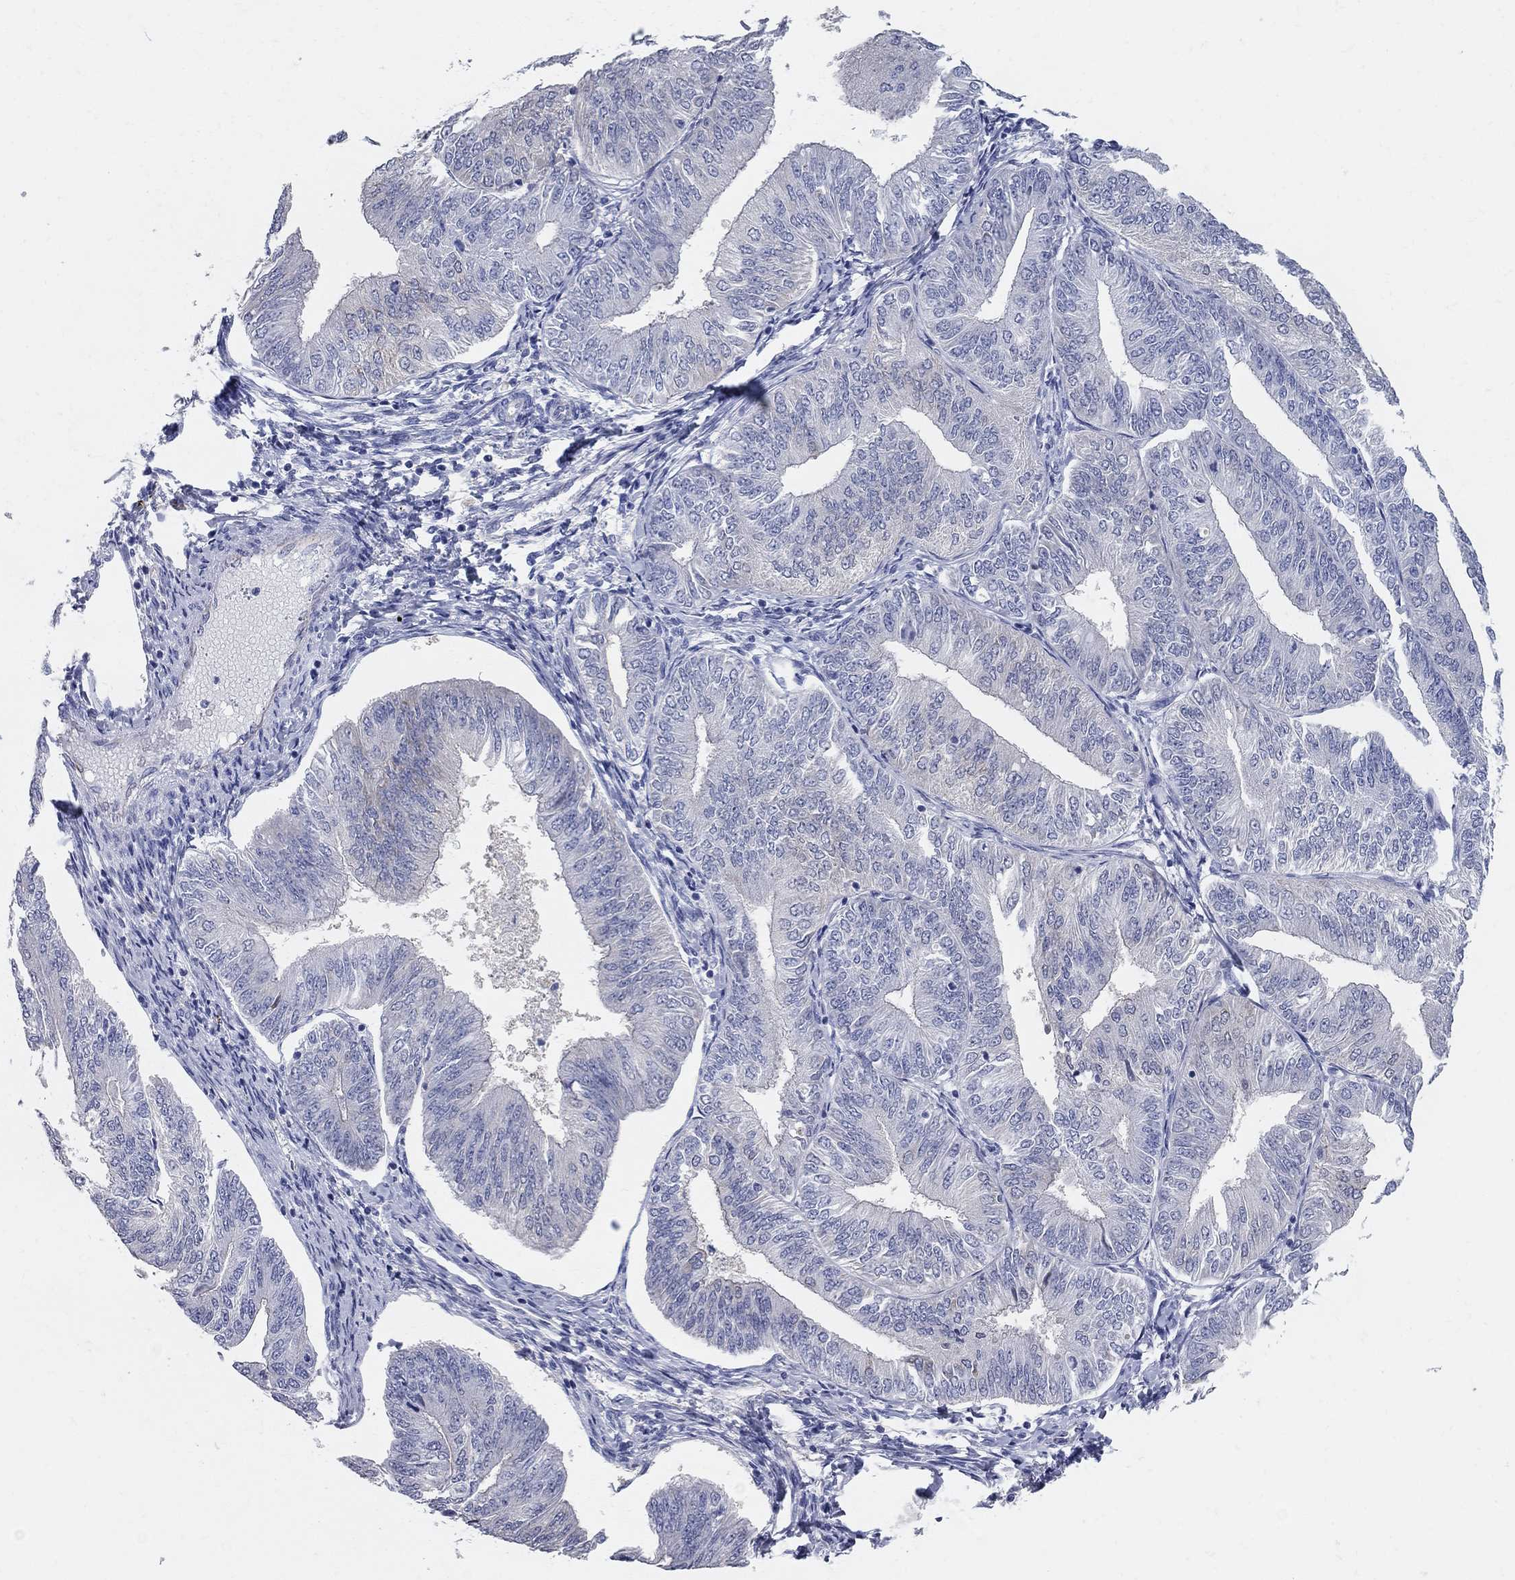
{"staining": {"intensity": "negative", "quantity": "none", "location": "none"}, "tissue": "endometrial cancer", "cell_type": "Tumor cells", "image_type": "cancer", "snomed": [{"axis": "morphology", "description": "Adenocarcinoma, NOS"}, {"axis": "topography", "description": "Endometrium"}], "caption": "The micrograph reveals no significant staining in tumor cells of endometrial cancer (adenocarcinoma). (DAB immunohistochemistry (IHC), high magnification).", "gene": "AOX1", "patient": {"sex": "female", "age": 58}}